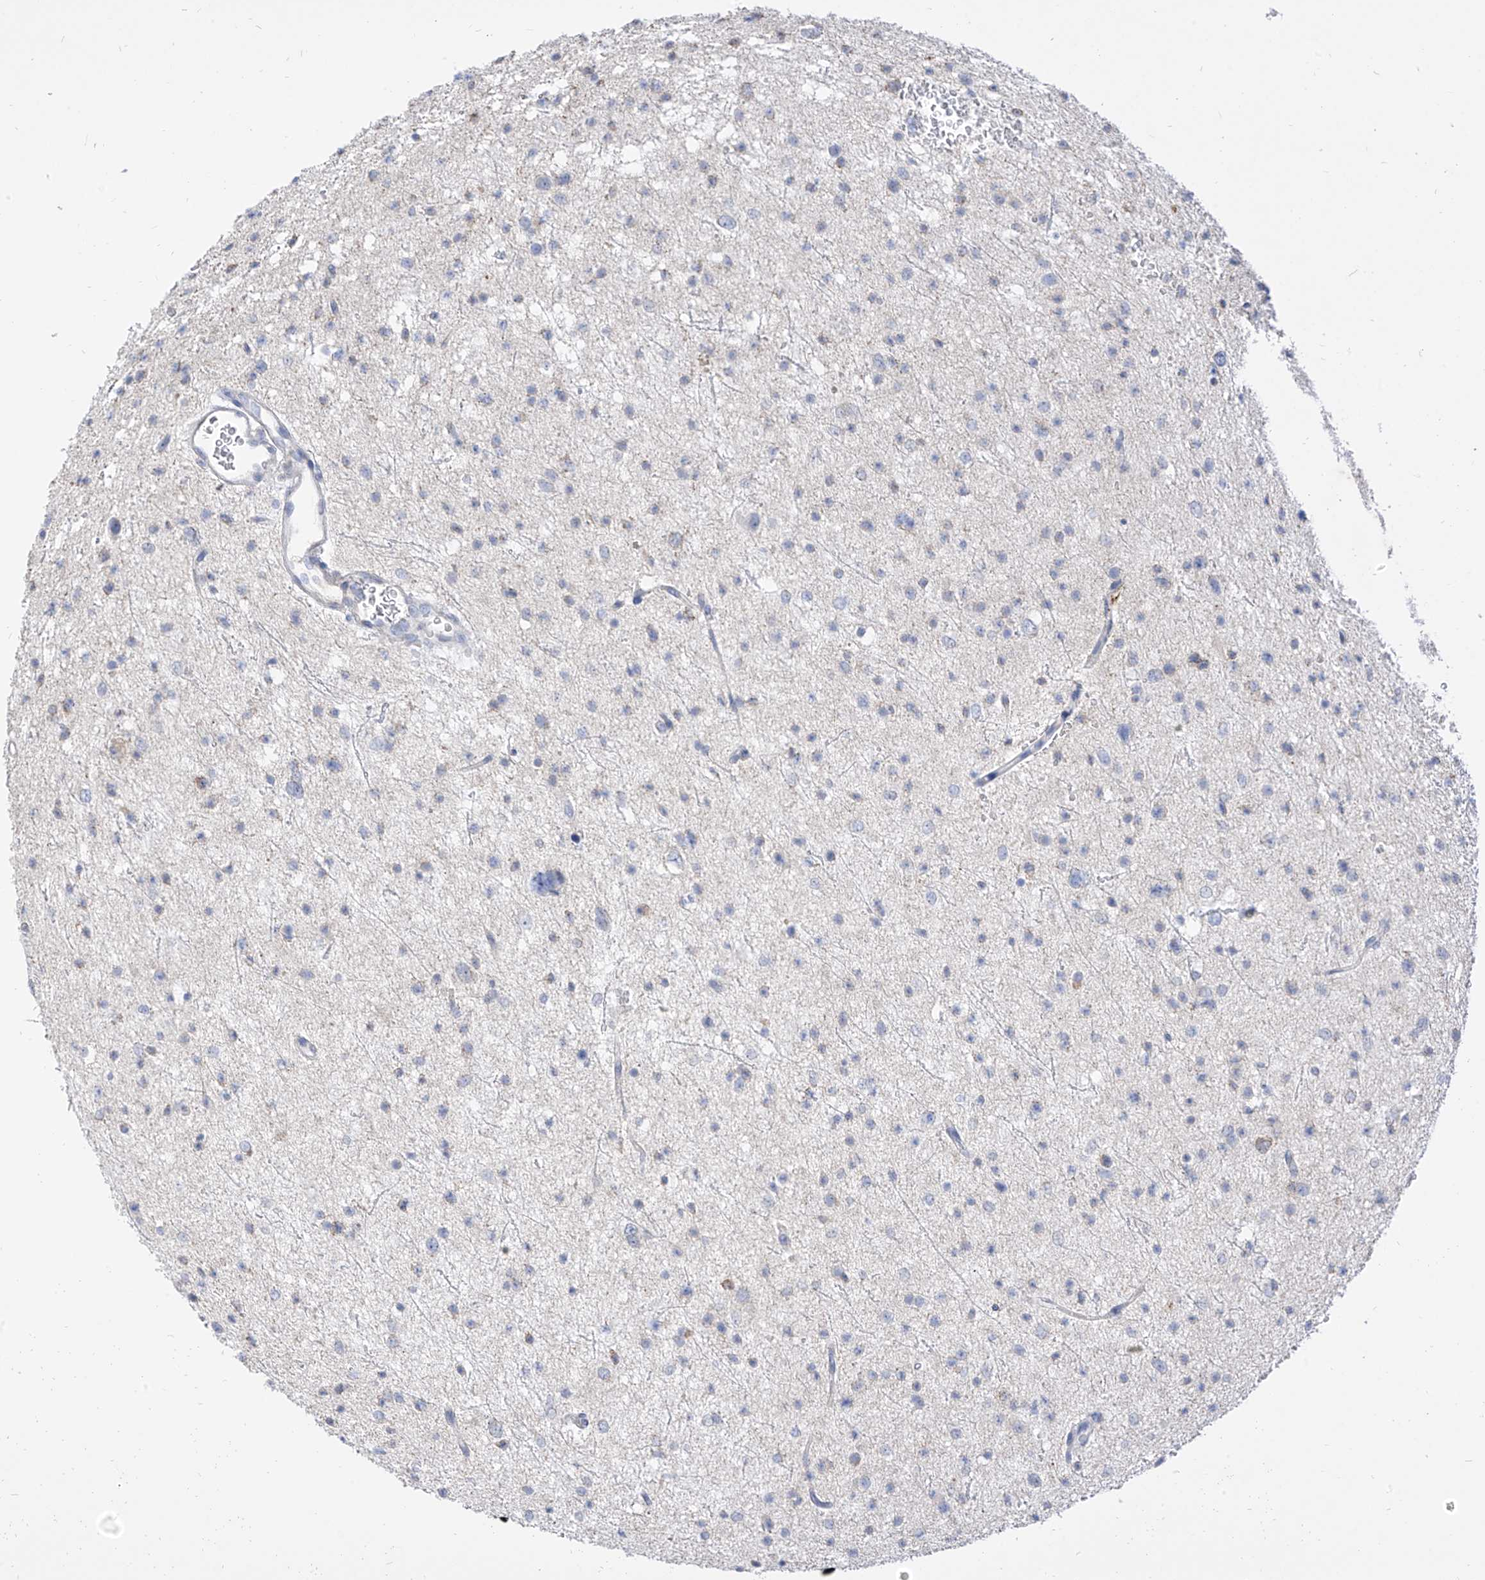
{"staining": {"intensity": "negative", "quantity": "none", "location": "none"}, "tissue": "glioma", "cell_type": "Tumor cells", "image_type": "cancer", "snomed": [{"axis": "morphology", "description": "Glioma, malignant, Low grade"}, {"axis": "topography", "description": "Brain"}], "caption": "Photomicrograph shows no significant protein staining in tumor cells of low-grade glioma (malignant).", "gene": "RASA2", "patient": {"sex": "female", "age": 37}}